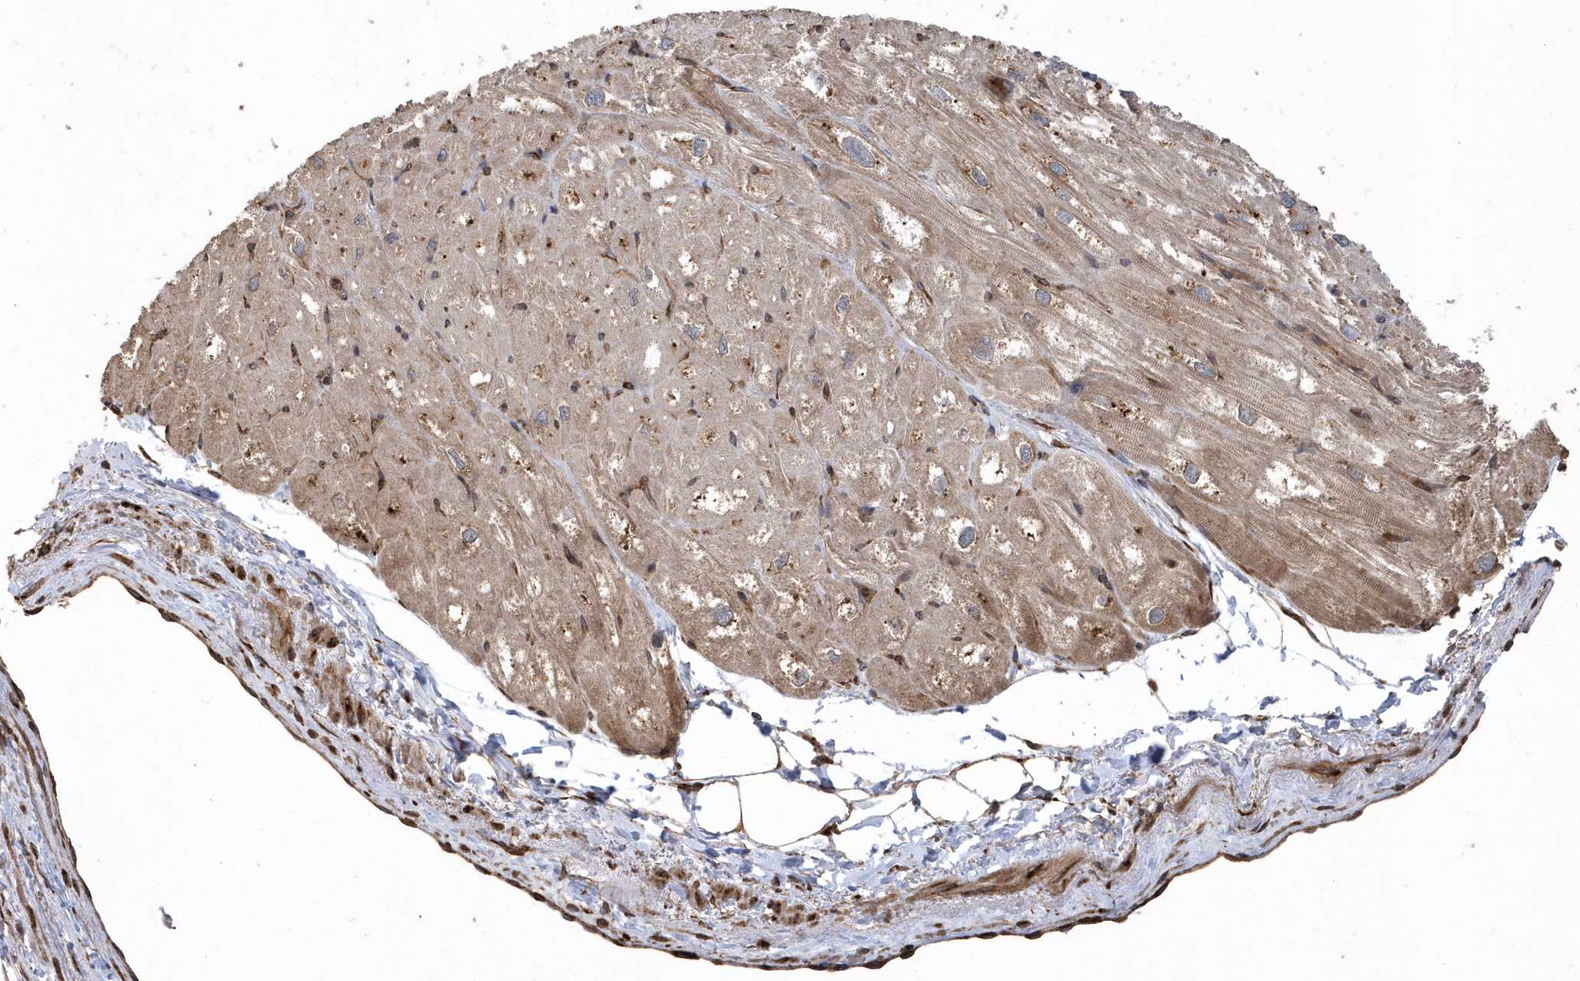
{"staining": {"intensity": "moderate", "quantity": "25%-75%", "location": "cytoplasmic/membranous"}, "tissue": "heart muscle", "cell_type": "Cardiomyocytes", "image_type": "normal", "snomed": [{"axis": "morphology", "description": "Normal tissue, NOS"}, {"axis": "topography", "description": "Heart"}], "caption": "This histopathology image exhibits unremarkable heart muscle stained with immunohistochemistry (IHC) to label a protein in brown. The cytoplasmic/membranous of cardiomyocytes show moderate positivity for the protein. Nuclei are counter-stained blue.", "gene": "WASHC5", "patient": {"sex": "male", "age": 50}}